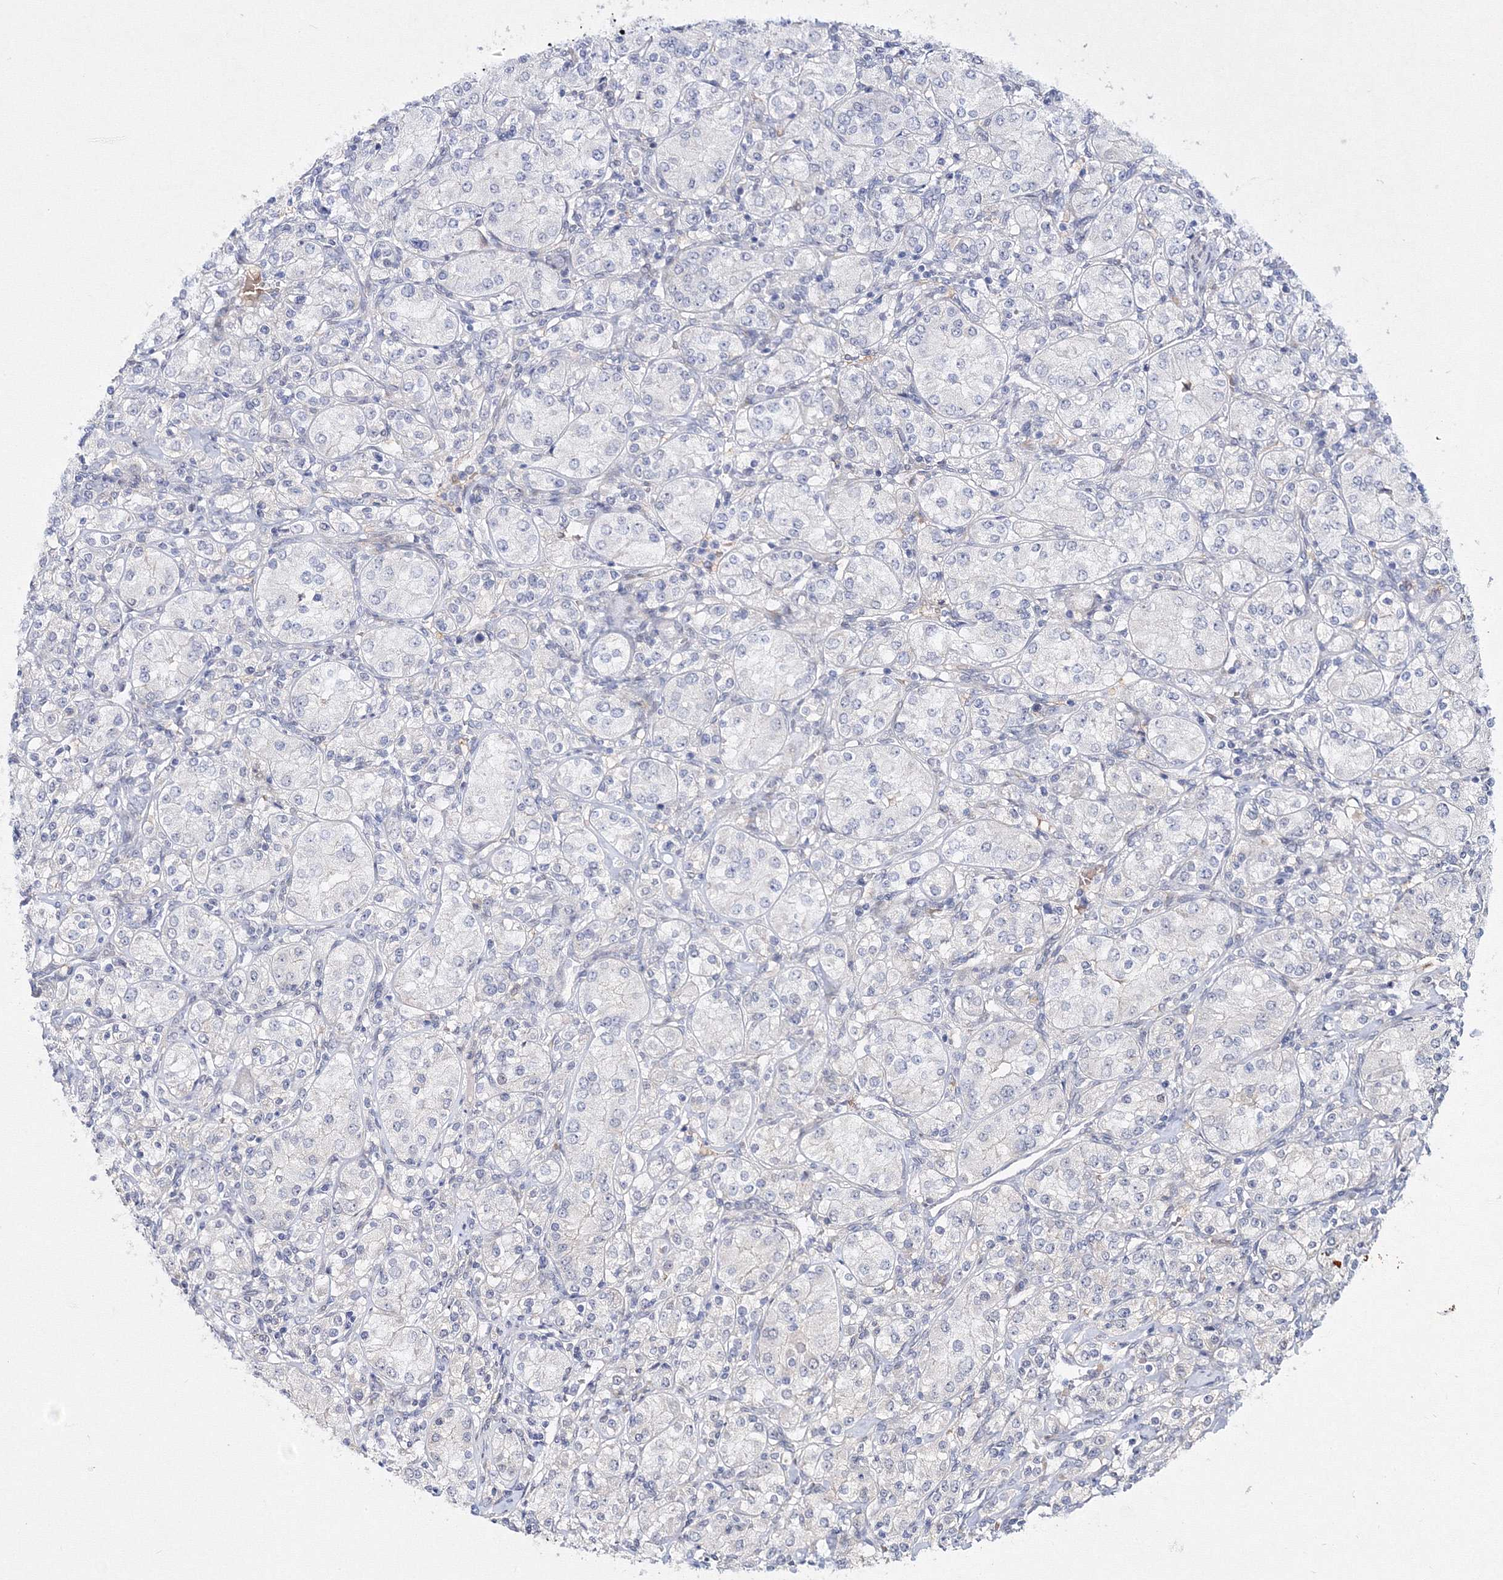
{"staining": {"intensity": "negative", "quantity": "none", "location": "none"}, "tissue": "renal cancer", "cell_type": "Tumor cells", "image_type": "cancer", "snomed": [{"axis": "morphology", "description": "Adenocarcinoma, NOS"}, {"axis": "topography", "description": "Kidney"}], "caption": "A micrograph of renal cancer stained for a protein demonstrates no brown staining in tumor cells. (Brightfield microscopy of DAB (3,3'-diaminobenzidine) immunohistochemistry at high magnification).", "gene": "C11orf52", "patient": {"sex": "male", "age": 77}}